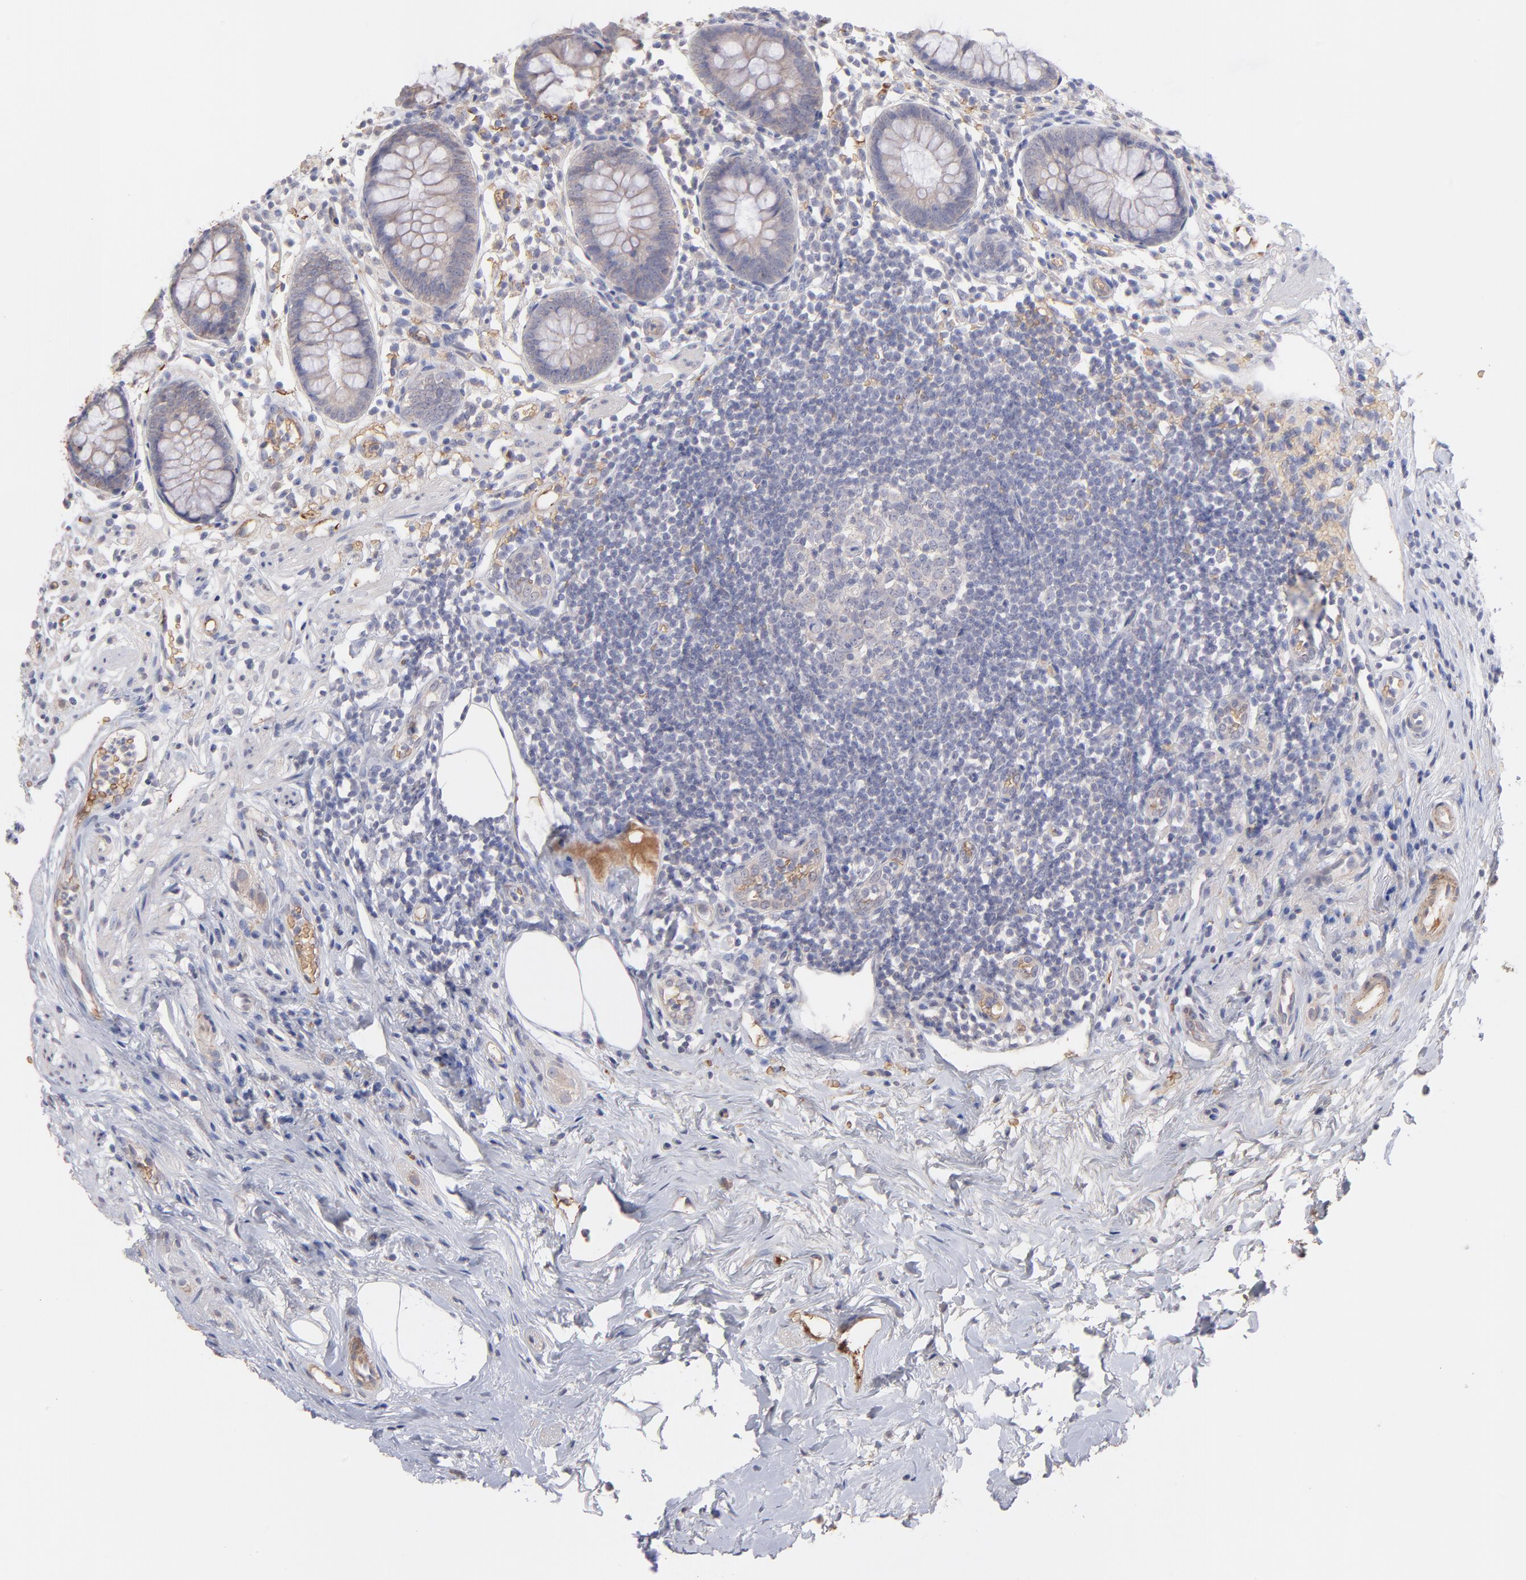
{"staining": {"intensity": "weak", "quantity": ">75%", "location": "cytoplasmic/membranous"}, "tissue": "appendix", "cell_type": "Glandular cells", "image_type": "normal", "snomed": [{"axis": "morphology", "description": "Normal tissue, NOS"}, {"axis": "topography", "description": "Appendix"}], "caption": "Immunohistochemistry of normal human appendix shows low levels of weak cytoplasmic/membranous positivity in about >75% of glandular cells.", "gene": "F13B", "patient": {"sex": "male", "age": 38}}